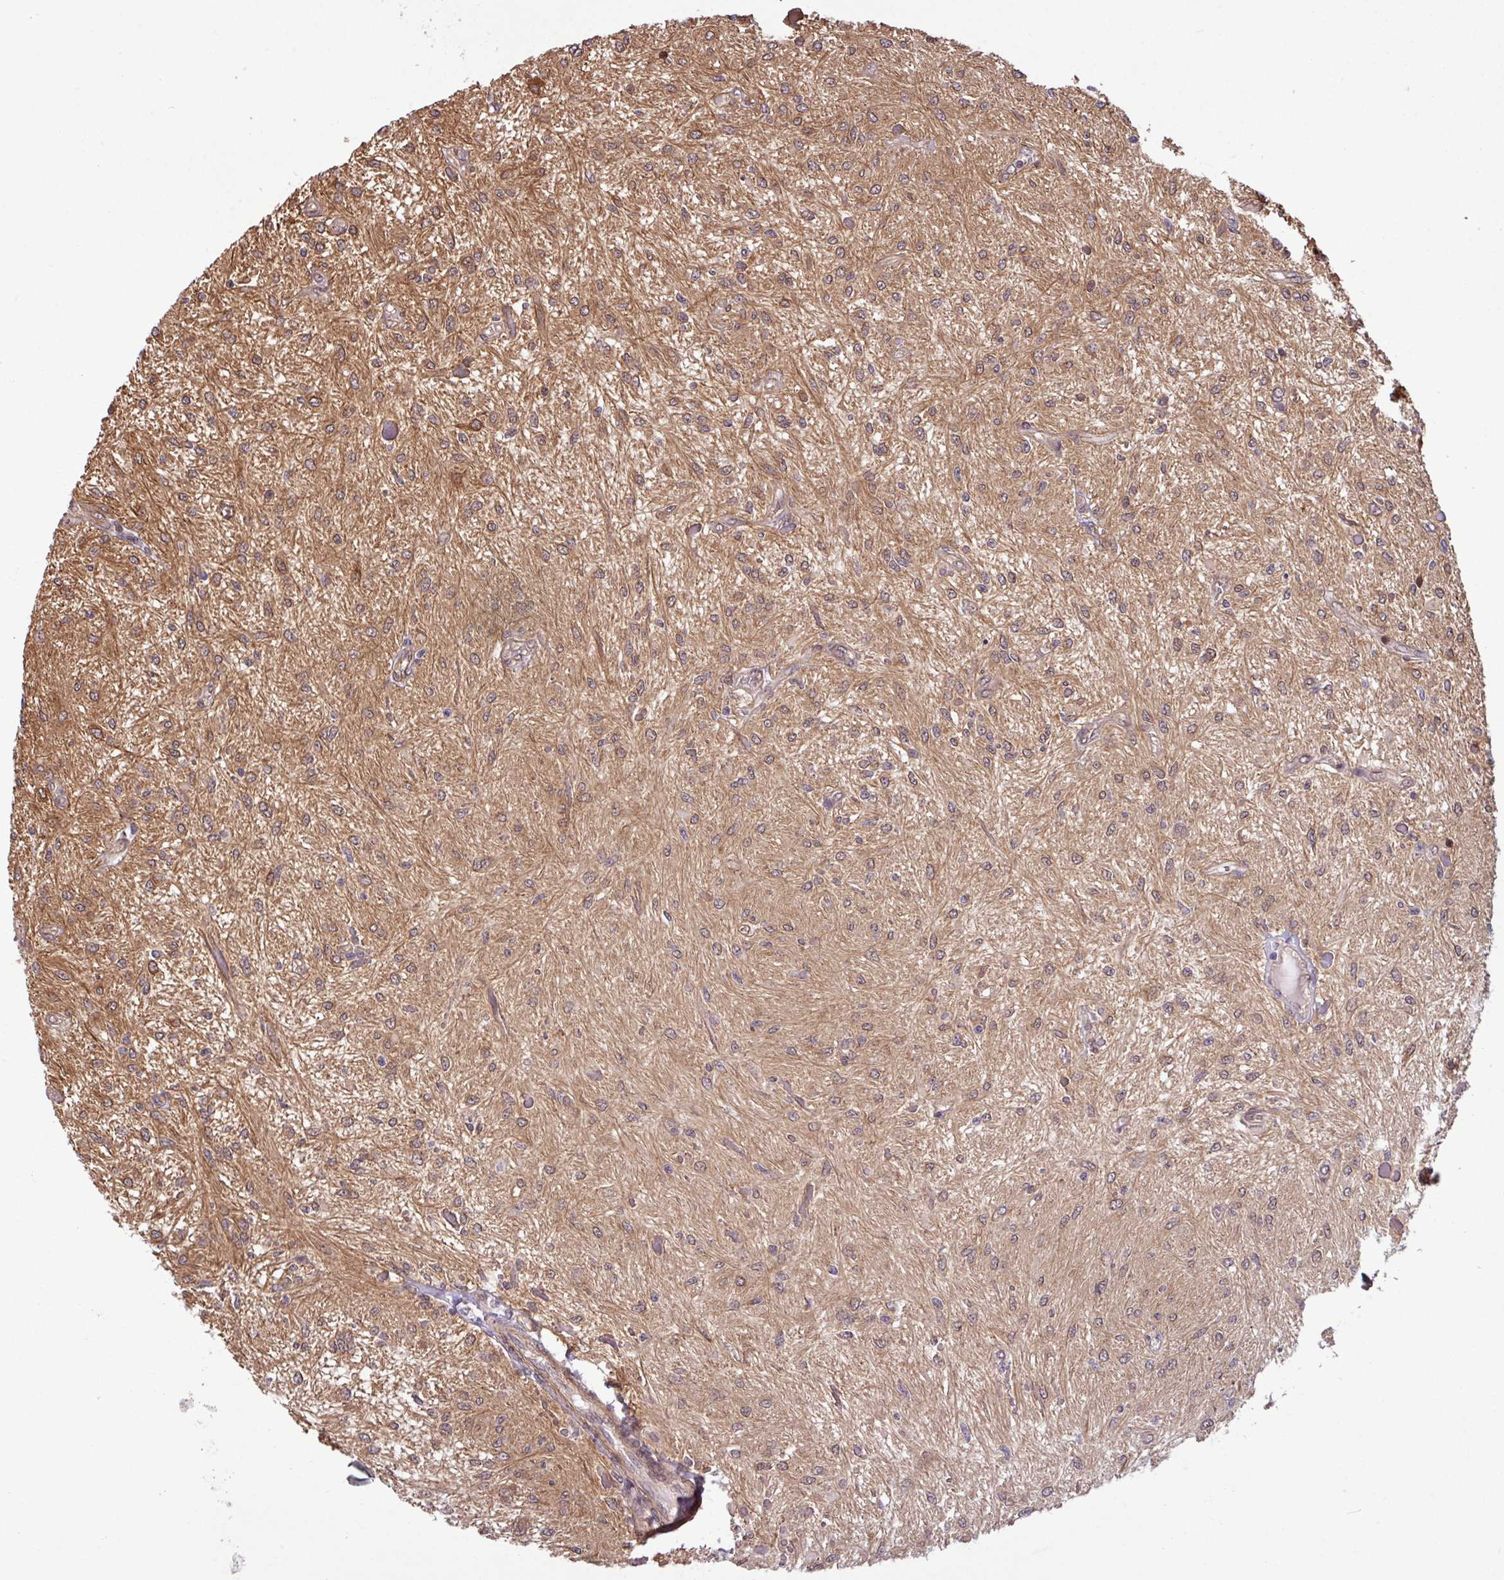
{"staining": {"intensity": "weak", "quantity": "25%-75%", "location": "cytoplasmic/membranous"}, "tissue": "glioma", "cell_type": "Tumor cells", "image_type": "cancer", "snomed": [{"axis": "morphology", "description": "Glioma, malignant, Low grade"}, {"axis": "topography", "description": "Cerebellum"}], "caption": "This is a histology image of immunohistochemistry (IHC) staining of malignant low-grade glioma, which shows weak positivity in the cytoplasmic/membranous of tumor cells.", "gene": "C7orf50", "patient": {"sex": "female", "age": 14}}